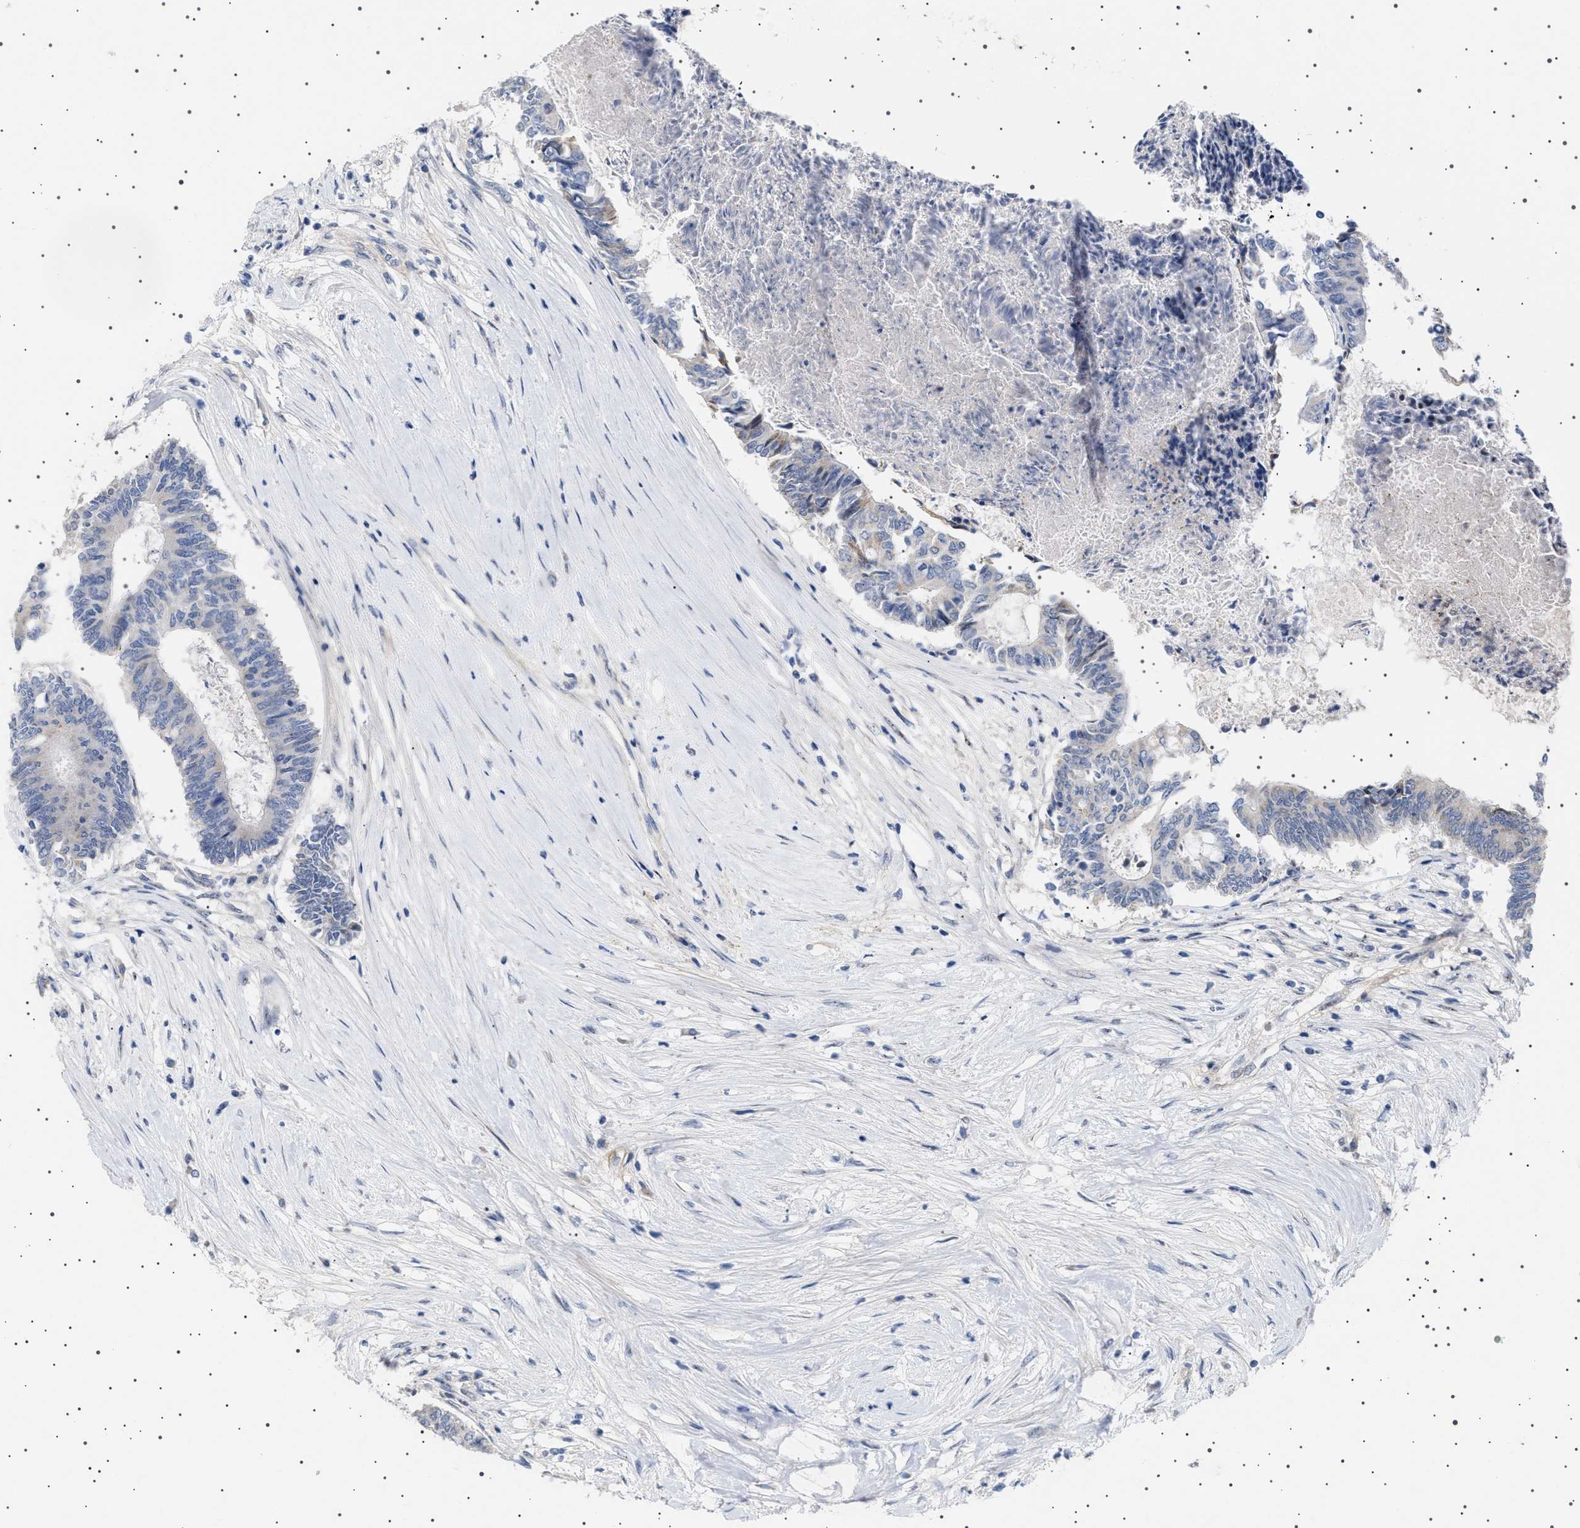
{"staining": {"intensity": "negative", "quantity": "none", "location": "none"}, "tissue": "colorectal cancer", "cell_type": "Tumor cells", "image_type": "cancer", "snomed": [{"axis": "morphology", "description": "Adenocarcinoma, NOS"}, {"axis": "topography", "description": "Rectum"}], "caption": "A high-resolution photomicrograph shows immunohistochemistry staining of colorectal cancer (adenocarcinoma), which displays no significant staining in tumor cells.", "gene": "HTR1A", "patient": {"sex": "male", "age": 63}}